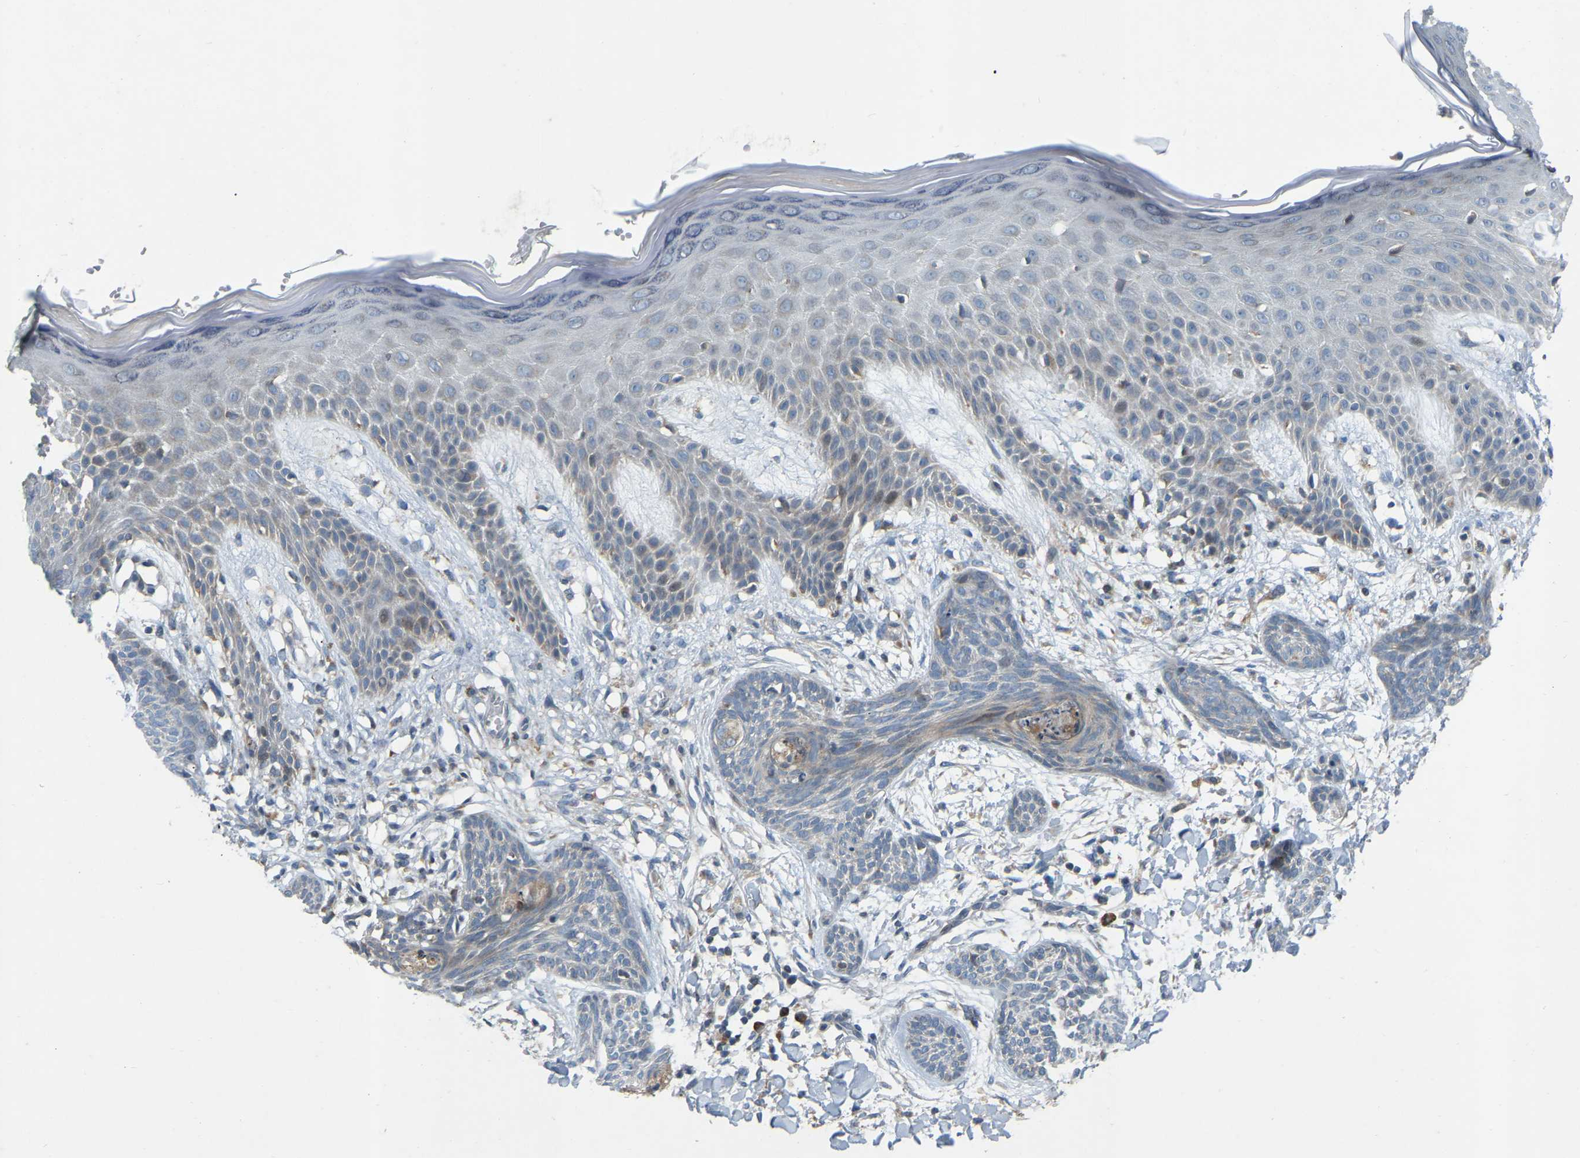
{"staining": {"intensity": "negative", "quantity": "none", "location": "none"}, "tissue": "skin cancer", "cell_type": "Tumor cells", "image_type": "cancer", "snomed": [{"axis": "morphology", "description": "Basal cell carcinoma"}, {"axis": "topography", "description": "Skin"}], "caption": "Tumor cells show no significant protein positivity in skin cancer (basal cell carcinoma).", "gene": "PARL", "patient": {"sex": "female", "age": 59}}